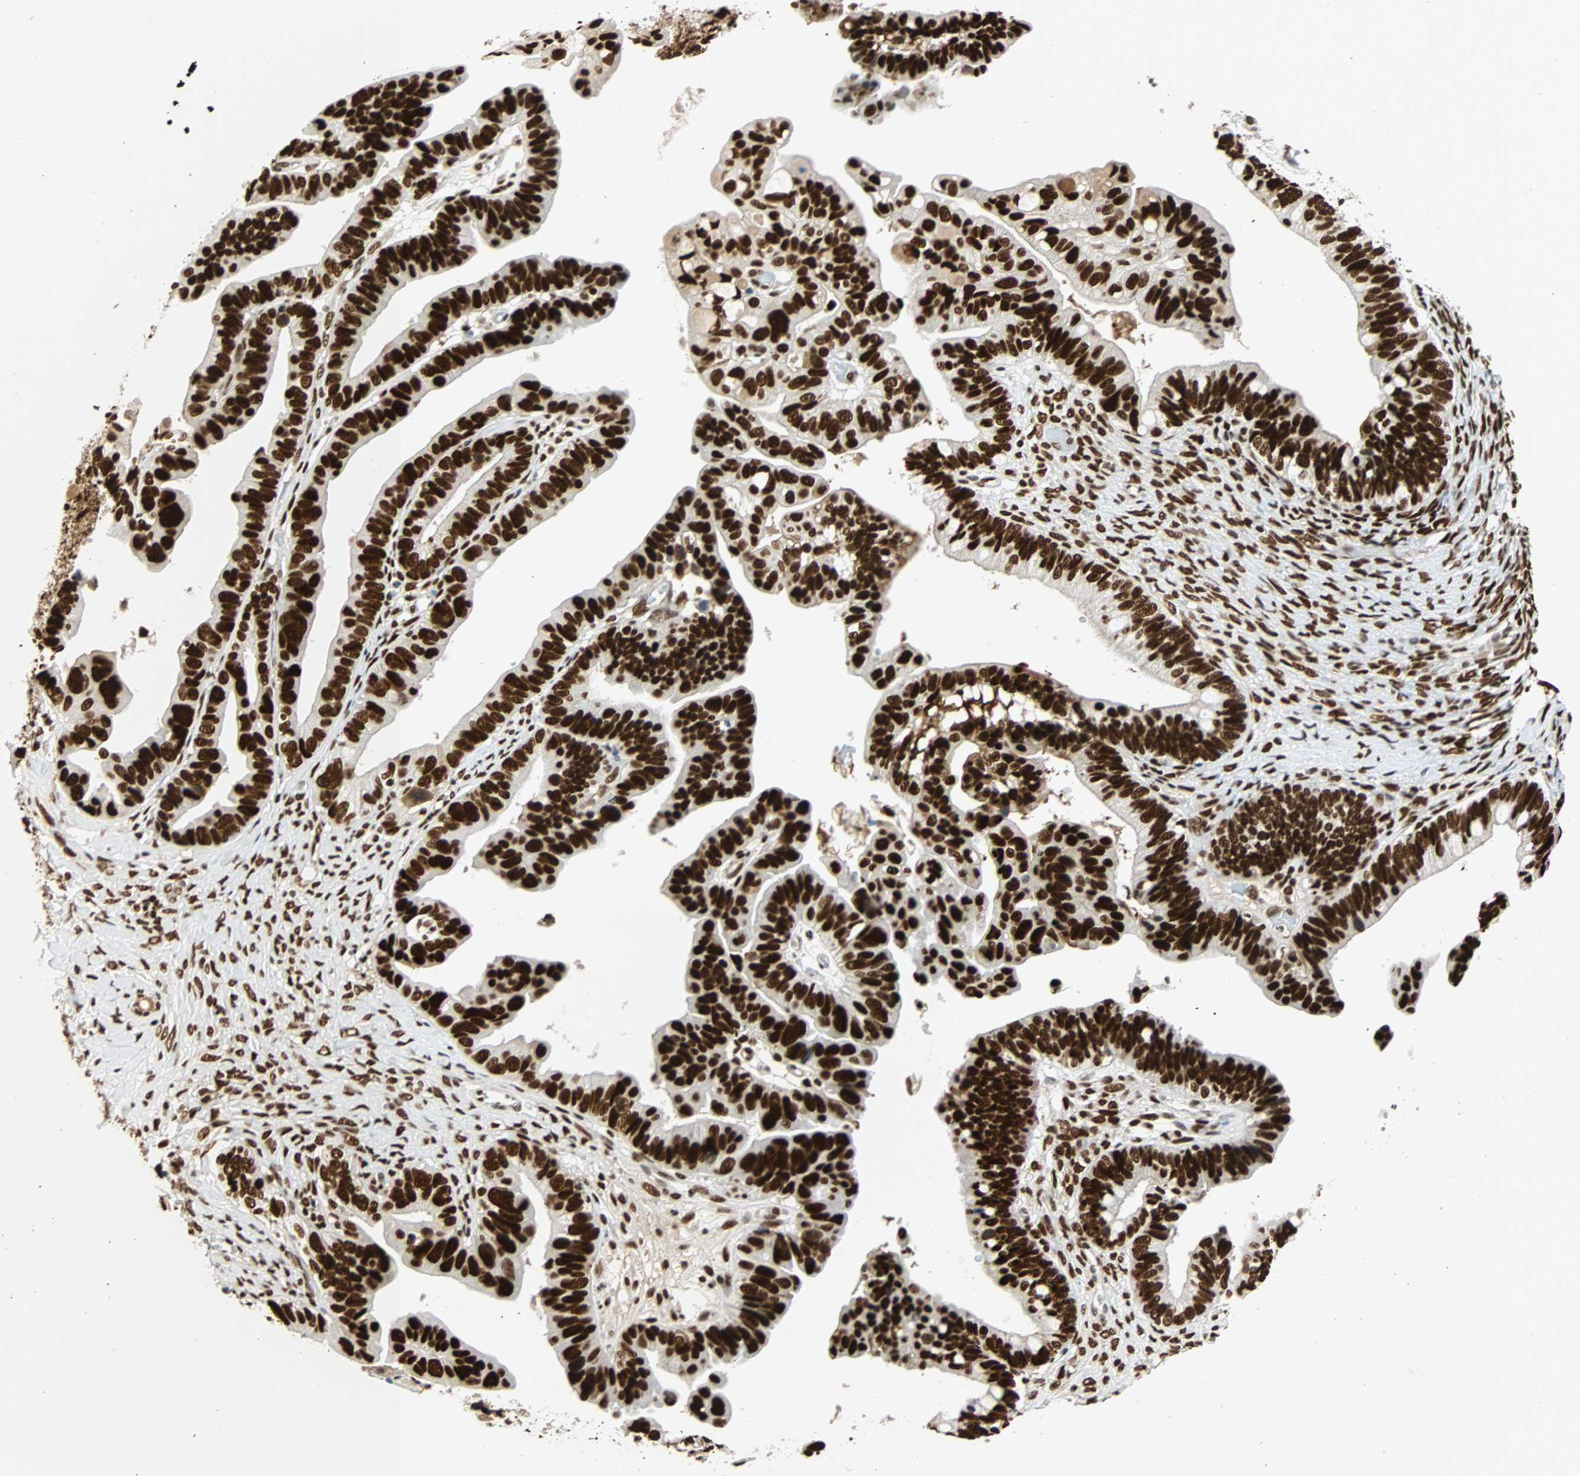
{"staining": {"intensity": "strong", "quantity": ">75%", "location": "nuclear"}, "tissue": "ovarian cancer", "cell_type": "Tumor cells", "image_type": "cancer", "snomed": [{"axis": "morphology", "description": "Cystadenocarcinoma, serous, NOS"}, {"axis": "topography", "description": "Ovary"}], "caption": "Strong nuclear positivity is appreciated in about >75% of tumor cells in serous cystadenocarcinoma (ovarian). Using DAB (brown) and hematoxylin (blue) stains, captured at high magnification using brightfield microscopy.", "gene": "CDK12", "patient": {"sex": "female", "age": 56}}